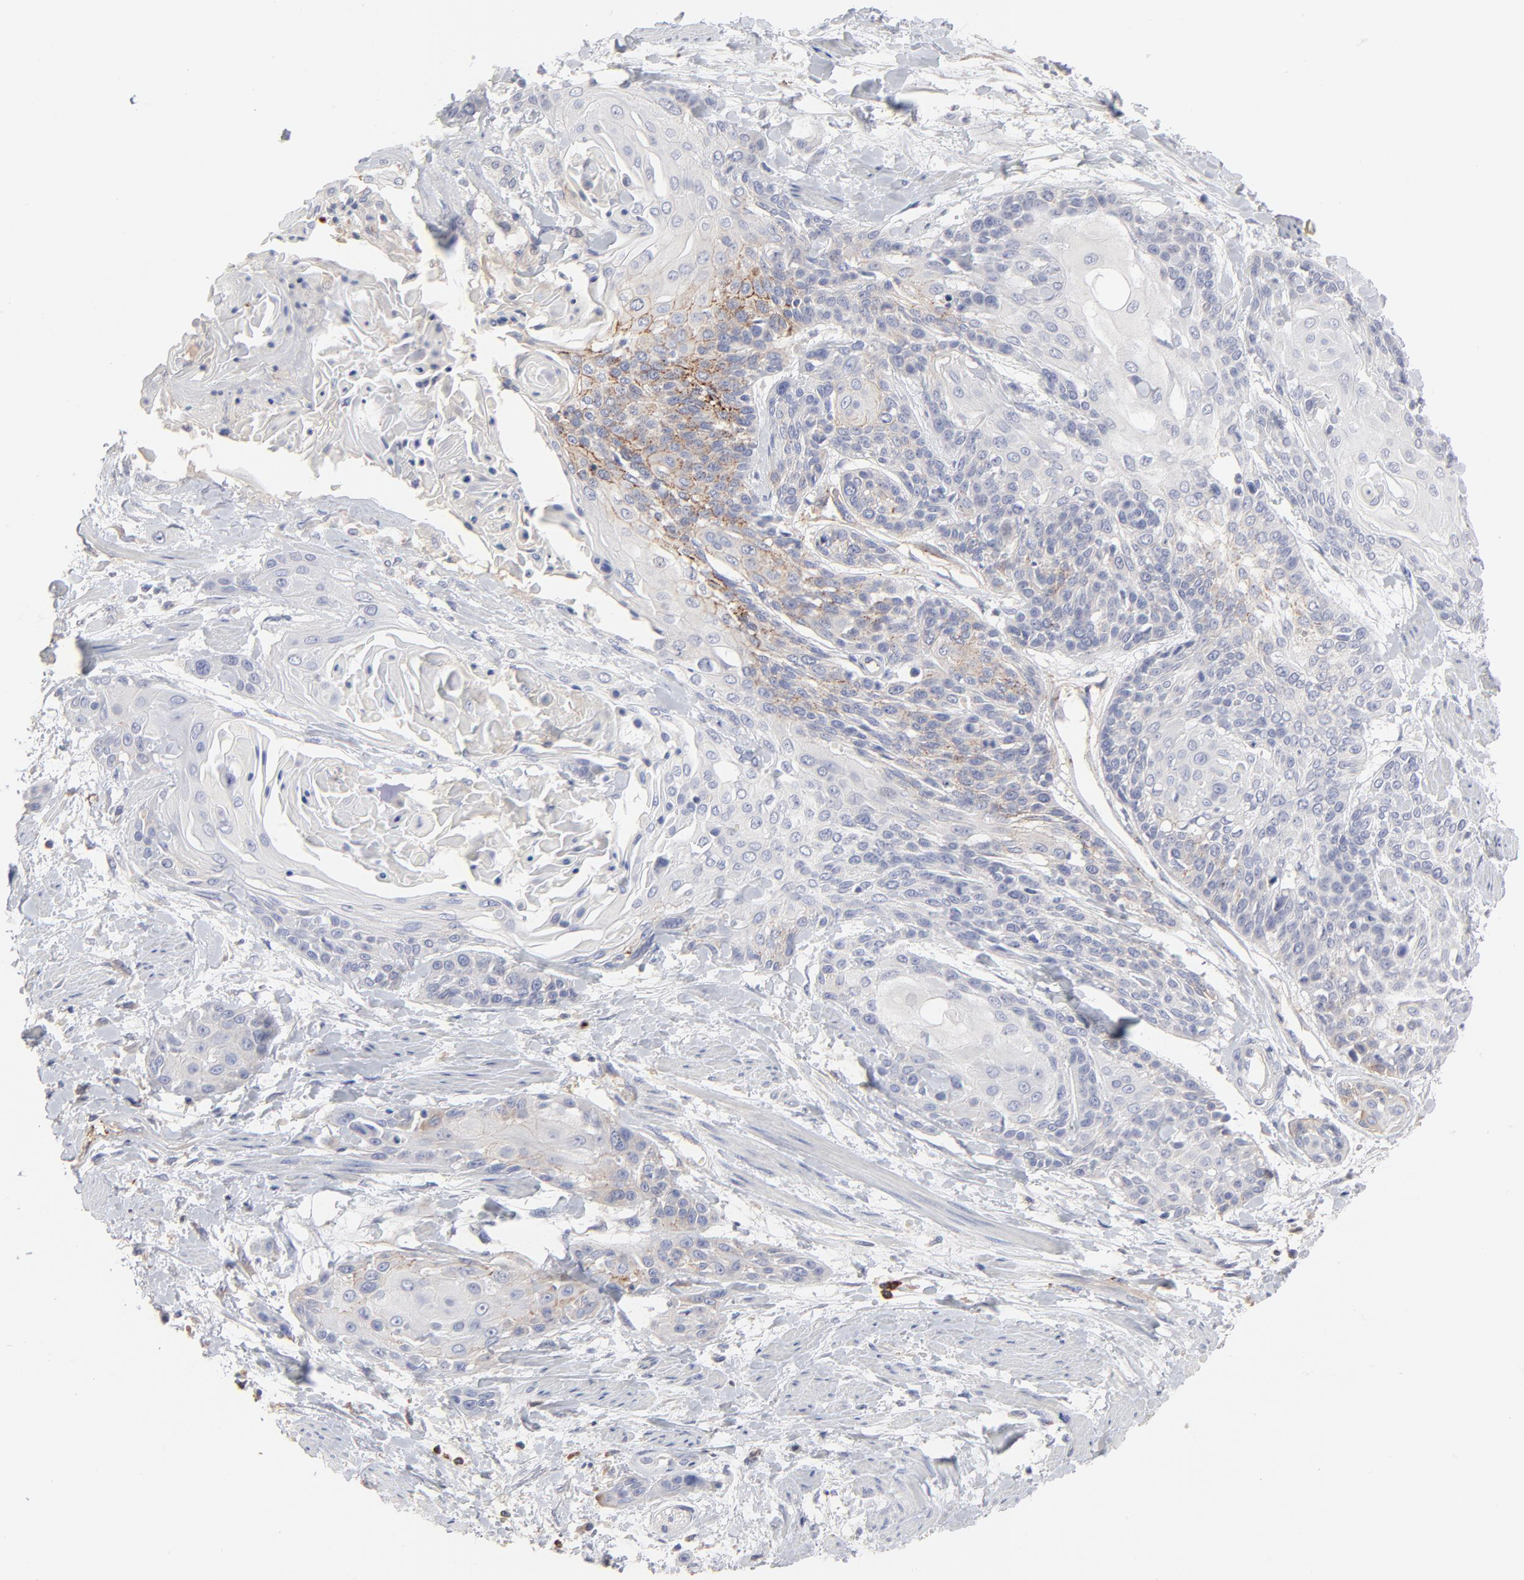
{"staining": {"intensity": "moderate", "quantity": "<25%", "location": "cytoplasmic/membranous"}, "tissue": "cervical cancer", "cell_type": "Tumor cells", "image_type": "cancer", "snomed": [{"axis": "morphology", "description": "Squamous cell carcinoma, NOS"}, {"axis": "topography", "description": "Cervix"}], "caption": "Cervical squamous cell carcinoma stained with a protein marker reveals moderate staining in tumor cells.", "gene": "CCR3", "patient": {"sex": "female", "age": 57}}